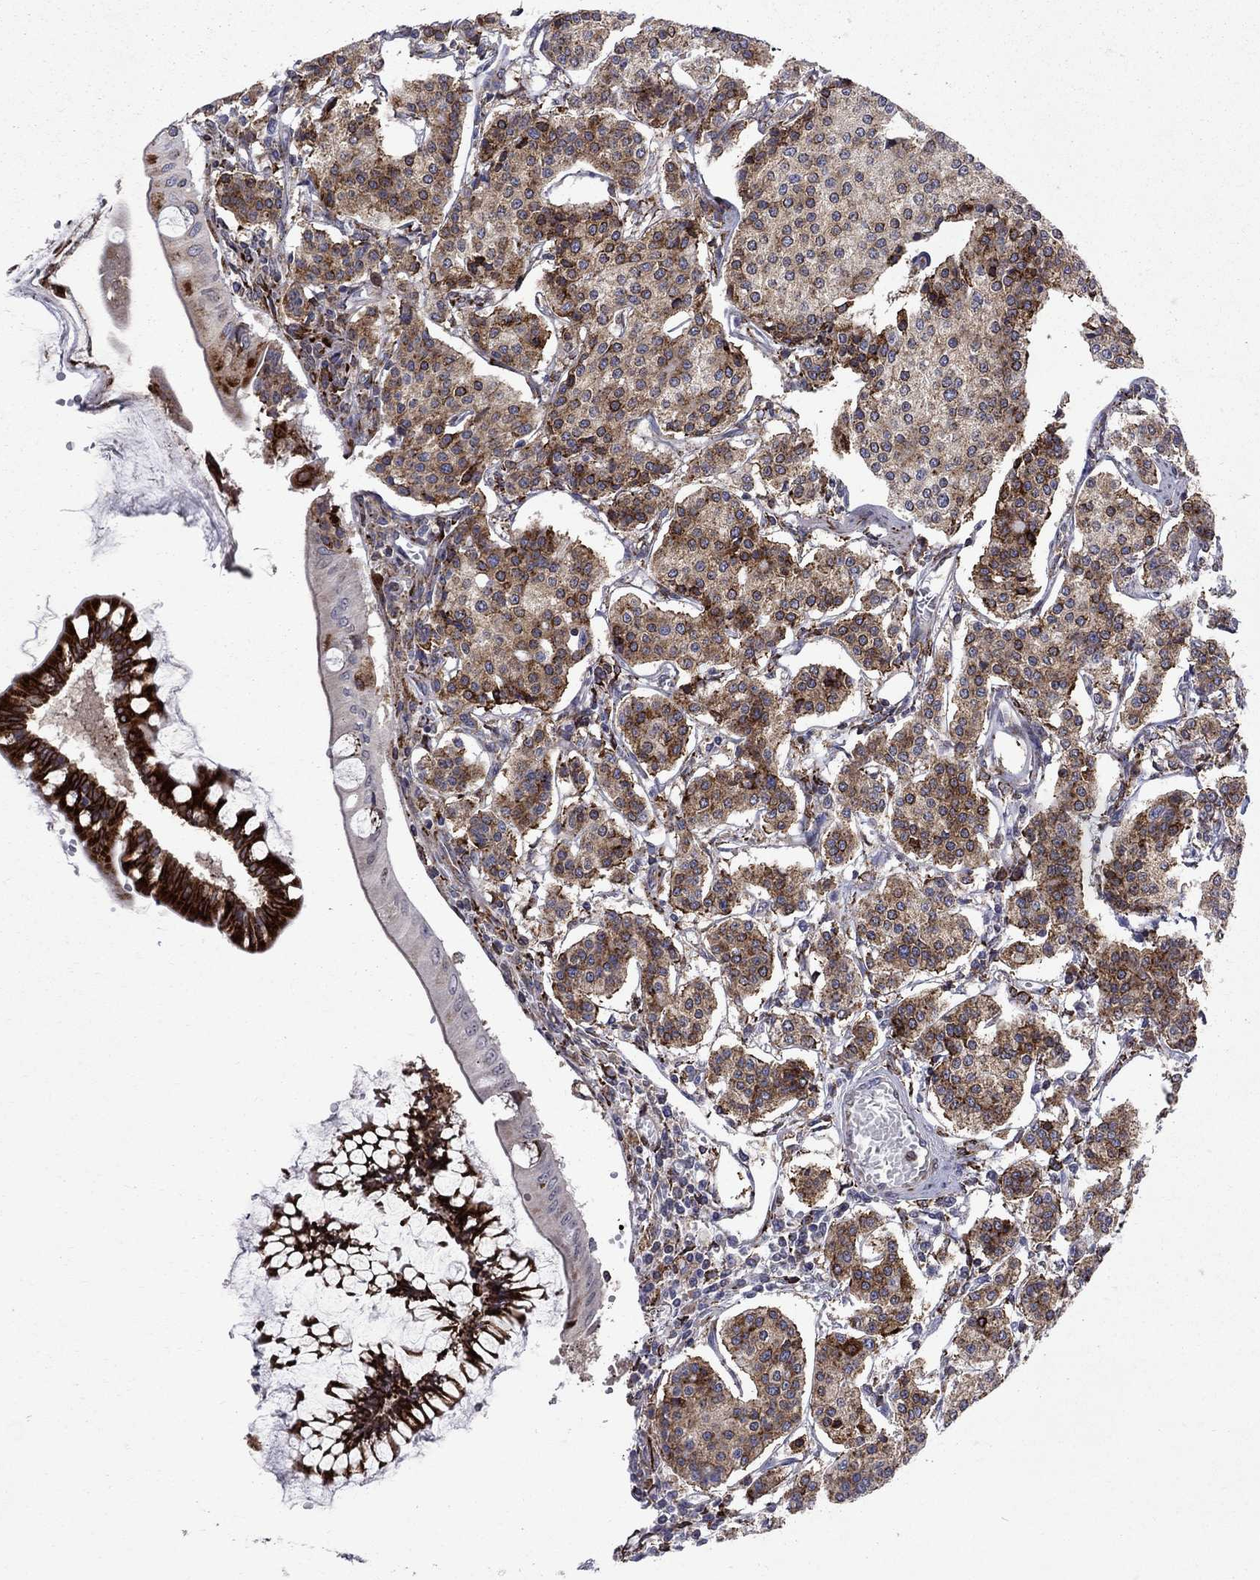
{"staining": {"intensity": "strong", "quantity": "25%-75%", "location": "cytoplasmic/membranous"}, "tissue": "carcinoid", "cell_type": "Tumor cells", "image_type": "cancer", "snomed": [{"axis": "morphology", "description": "Carcinoid, malignant, NOS"}, {"axis": "topography", "description": "Small intestine"}], "caption": "Tumor cells exhibit high levels of strong cytoplasmic/membranous expression in about 25%-75% of cells in carcinoid (malignant).", "gene": "CAB39L", "patient": {"sex": "female", "age": 65}}